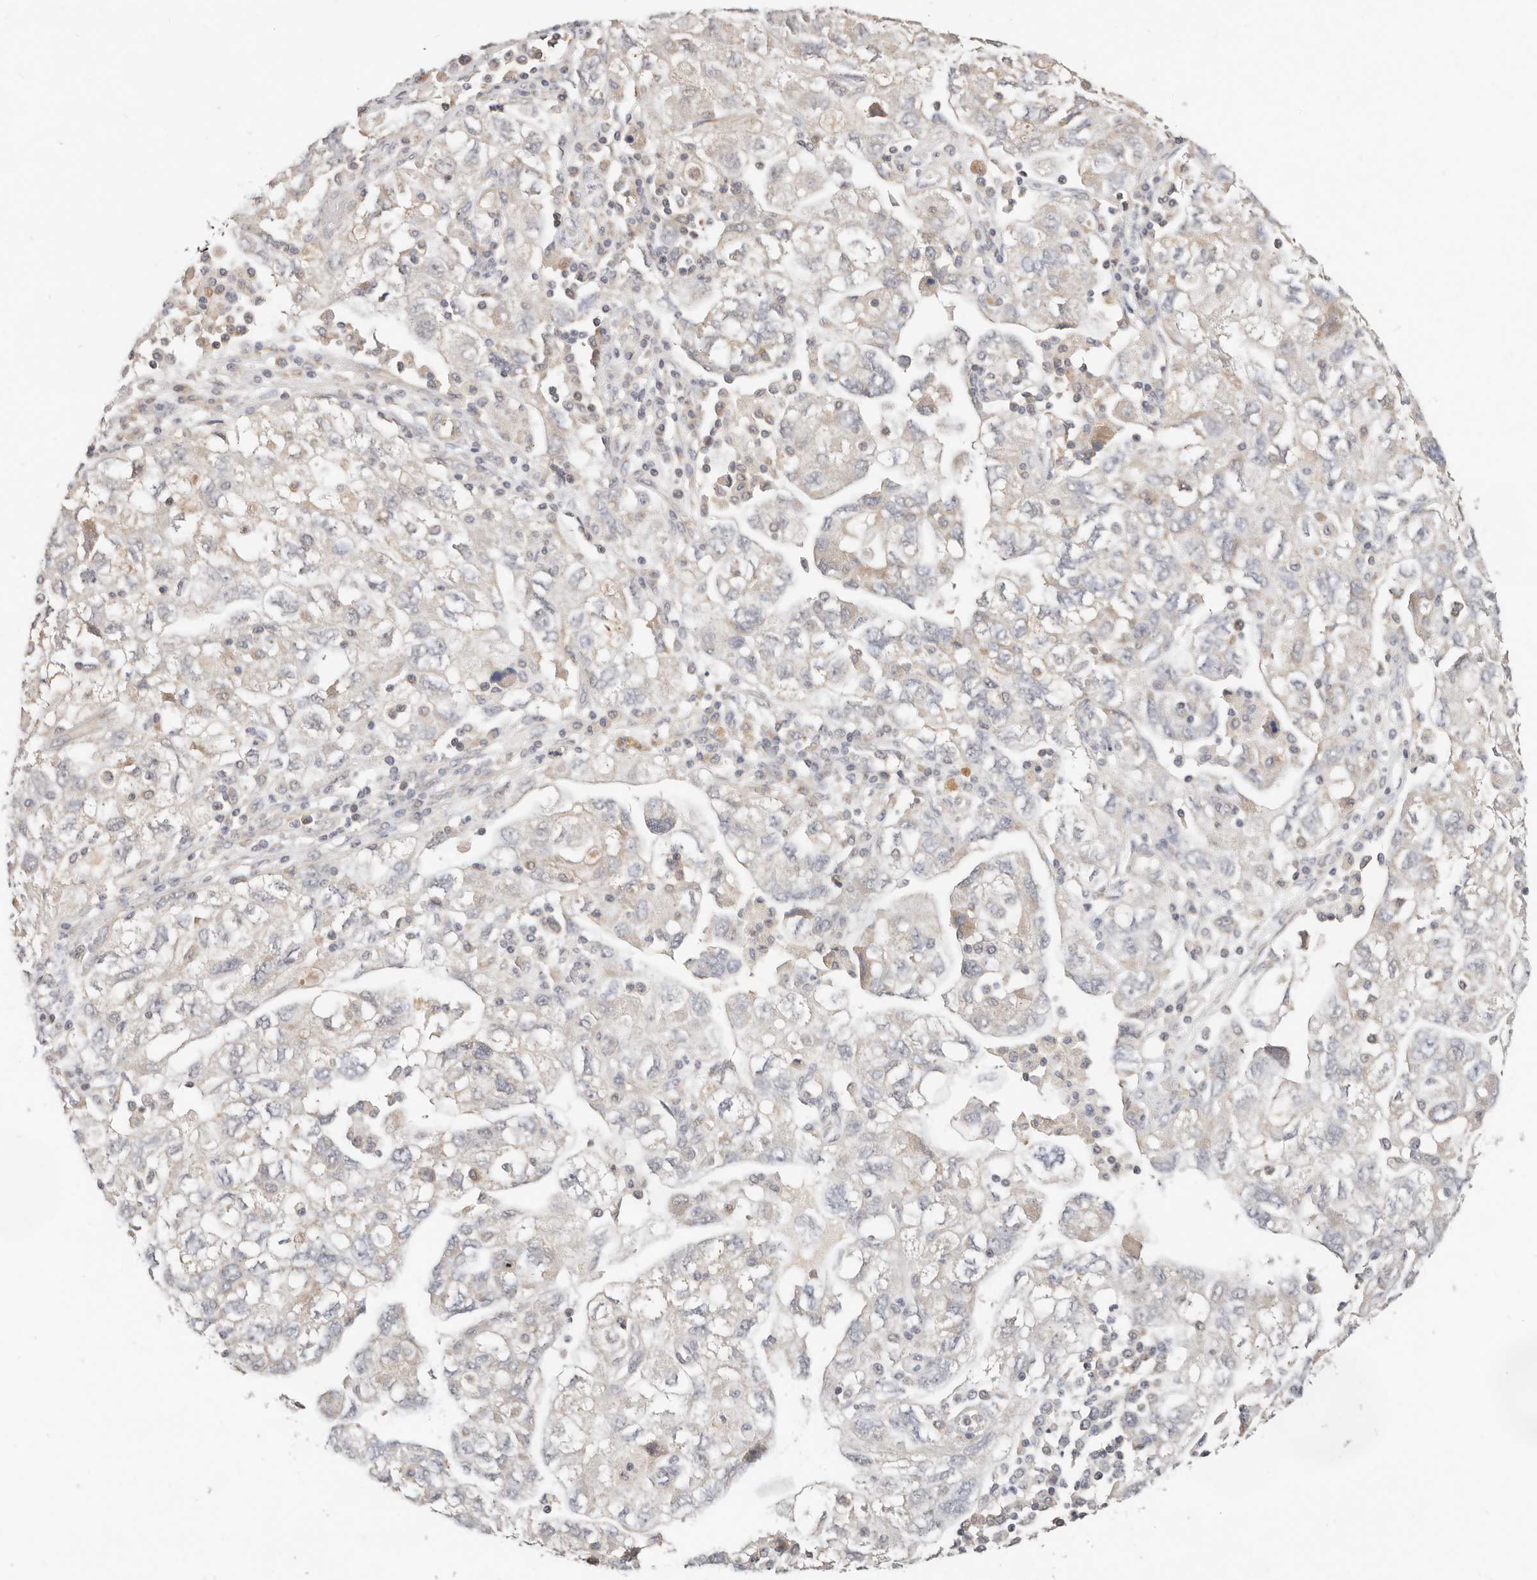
{"staining": {"intensity": "negative", "quantity": "none", "location": "none"}, "tissue": "ovarian cancer", "cell_type": "Tumor cells", "image_type": "cancer", "snomed": [{"axis": "morphology", "description": "Carcinoma, NOS"}, {"axis": "morphology", "description": "Cystadenocarcinoma, serous, NOS"}, {"axis": "topography", "description": "Ovary"}], "caption": "There is no significant positivity in tumor cells of serous cystadenocarcinoma (ovarian).", "gene": "ZRANB1", "patient": {"sex": "female", "age": 69}}